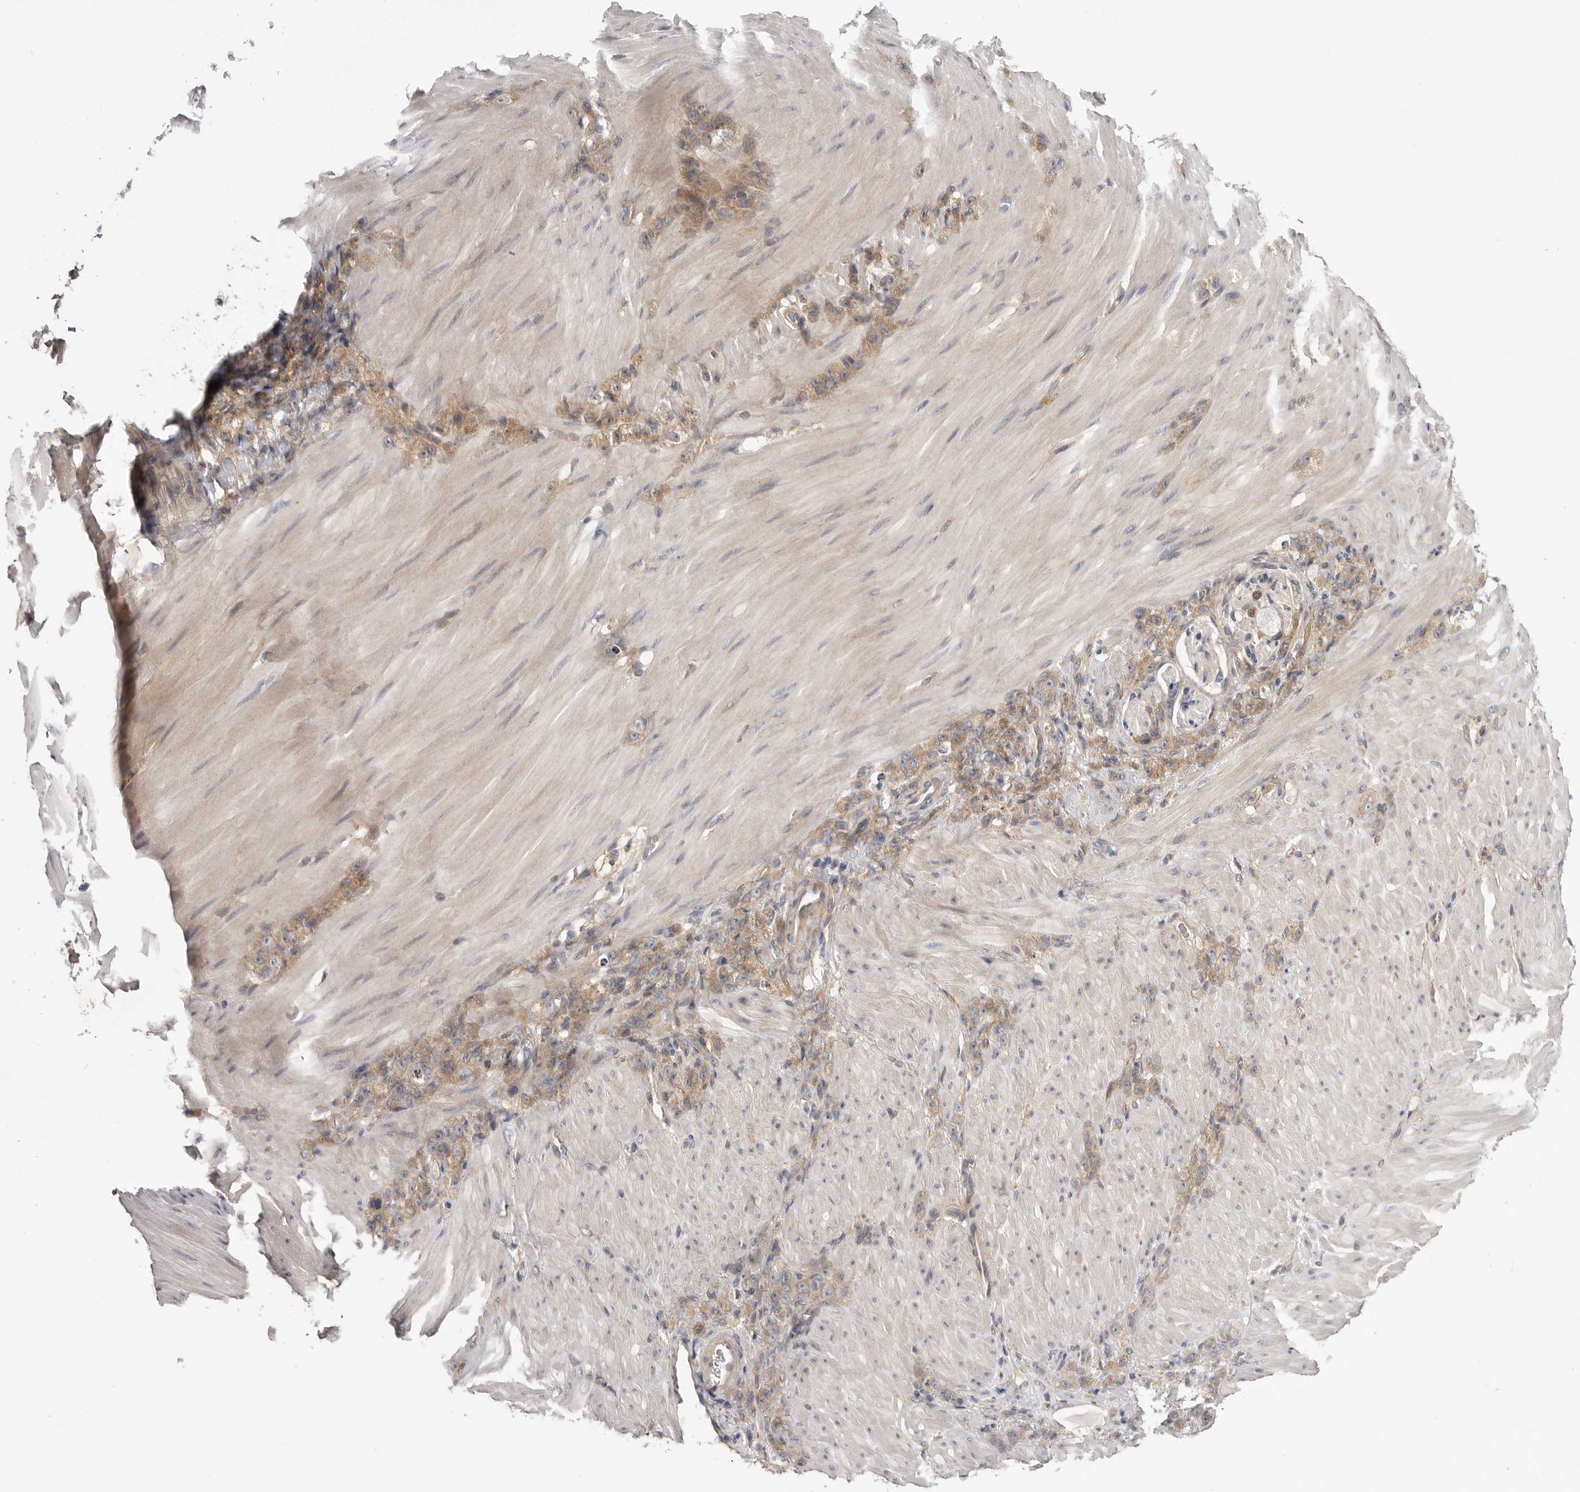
{"staining": {"intensity": "moderate", "quantity": ">75%", "location": "cytoplasmic/membranous"}, "tissue": "stomach cancer", "cell_type": "Tumor cells", "image_type": "cancer", "snomed": [{"axis": "morphology", "description": "Normal tissue, NOS"}, {"axis": "morphology", "description": "Adenocarcinoma, NOS"}, {"axis": "topography", "description": "Stomach"}], "caption": "High-power microscopy captured an immunohistochemistry (IHC) photomicrograph of stomach cancer (adenocarcinoma), revealing moderate cytoplasmic/membranous expression in approximately >75% of tumor cells.", "gene": "OSBPL9", "patient": {"sex": "male", "age": 82}}